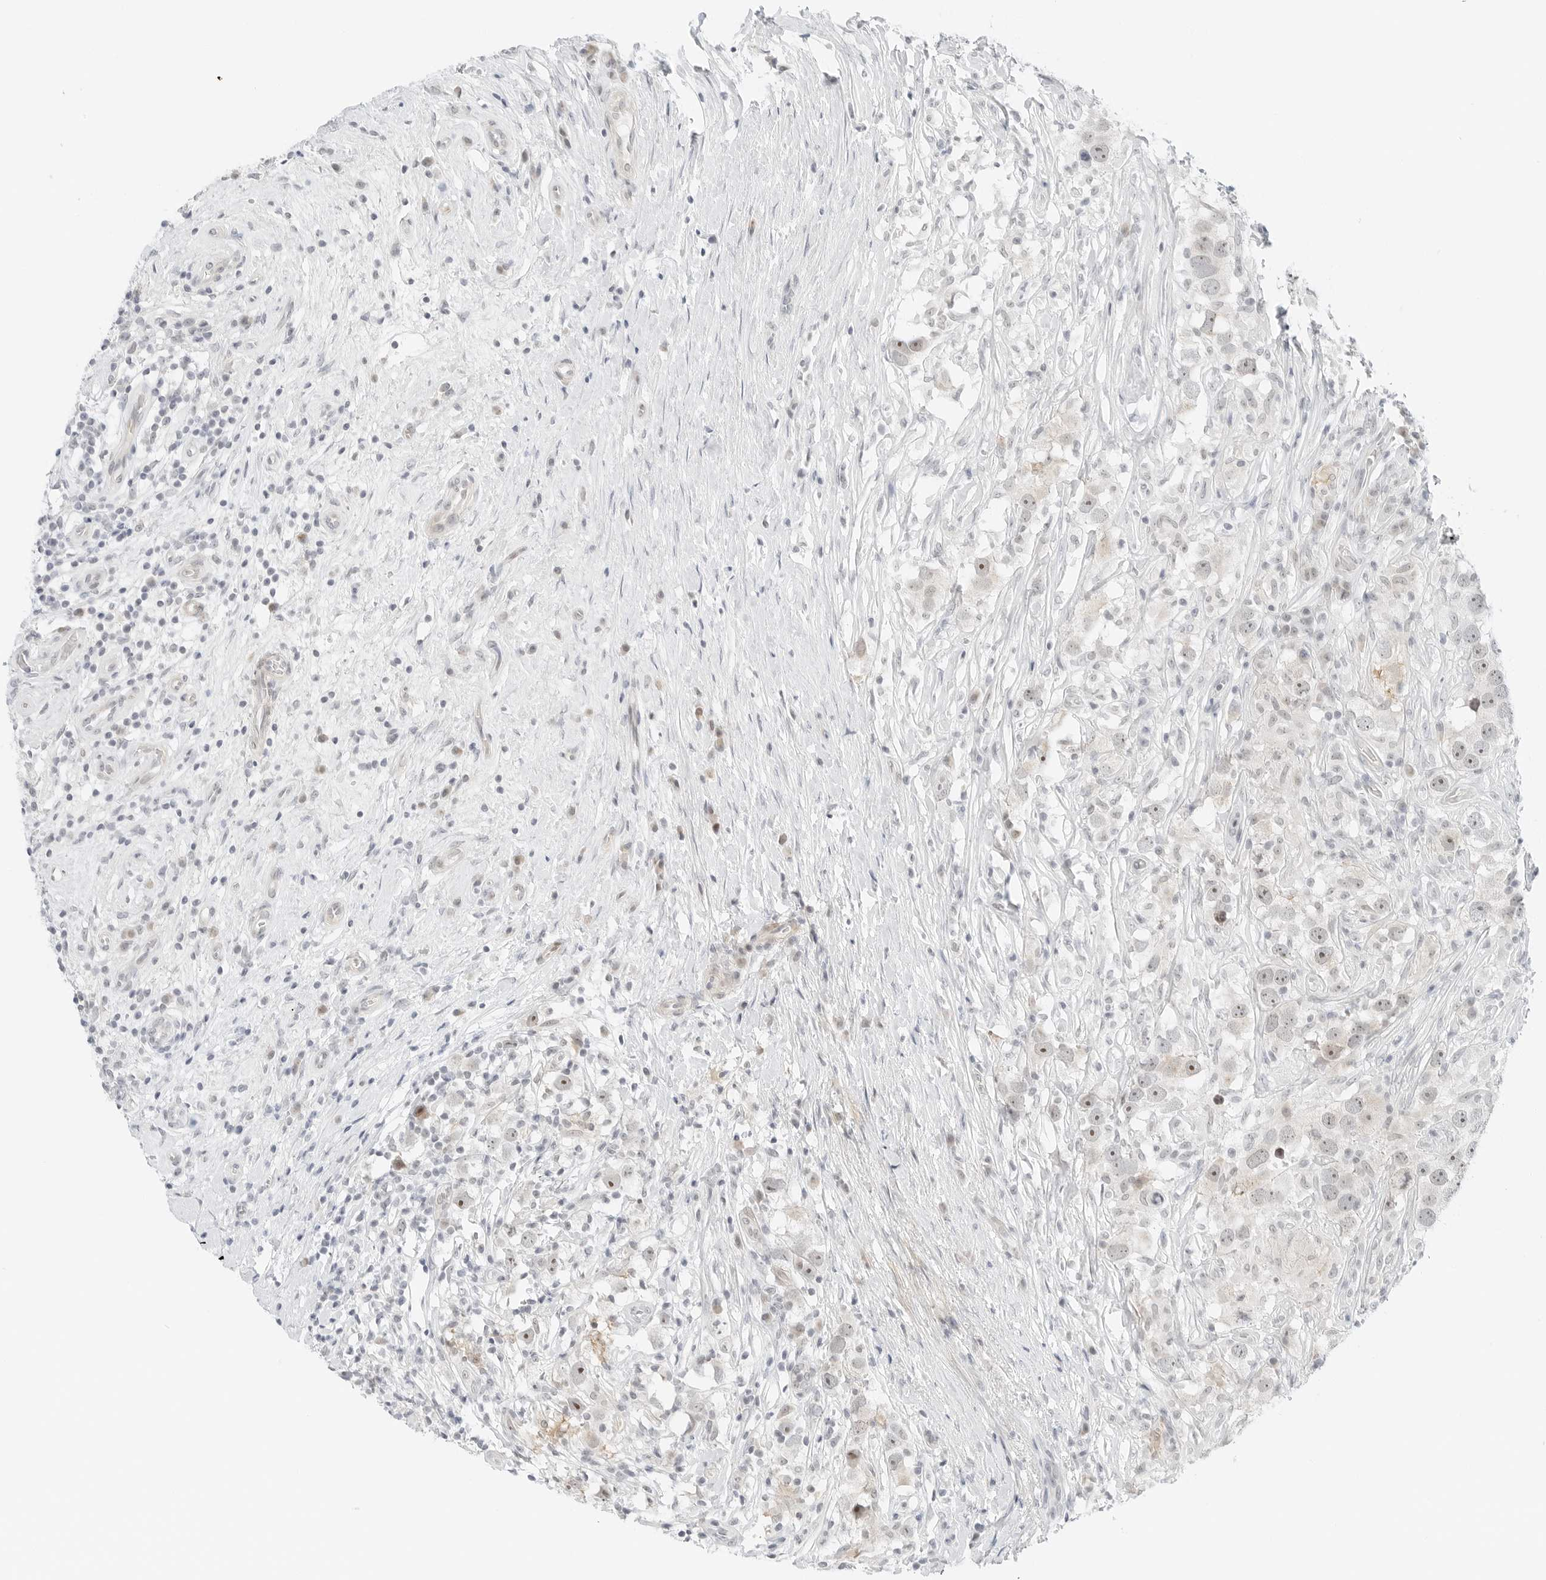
{"staining": {"intensity": "moderate", "quantity": "<25%", "location": "nuclear"}, "tissue": "testis cancer", "cell_type": "Tumor cells", "image_type": "cancer", "snomed": [{"axis": "morphology", "description": "Seminoma, NOS"}, {"axis": "topography", "description": "Testis"}], "caption": "Moderate nuclear expression for a protein is present in approximately <25% of tumor cells of testis cancer using IHC.", "gene": "CCSAP", "patient": {"sex": "male", "age": 49}}